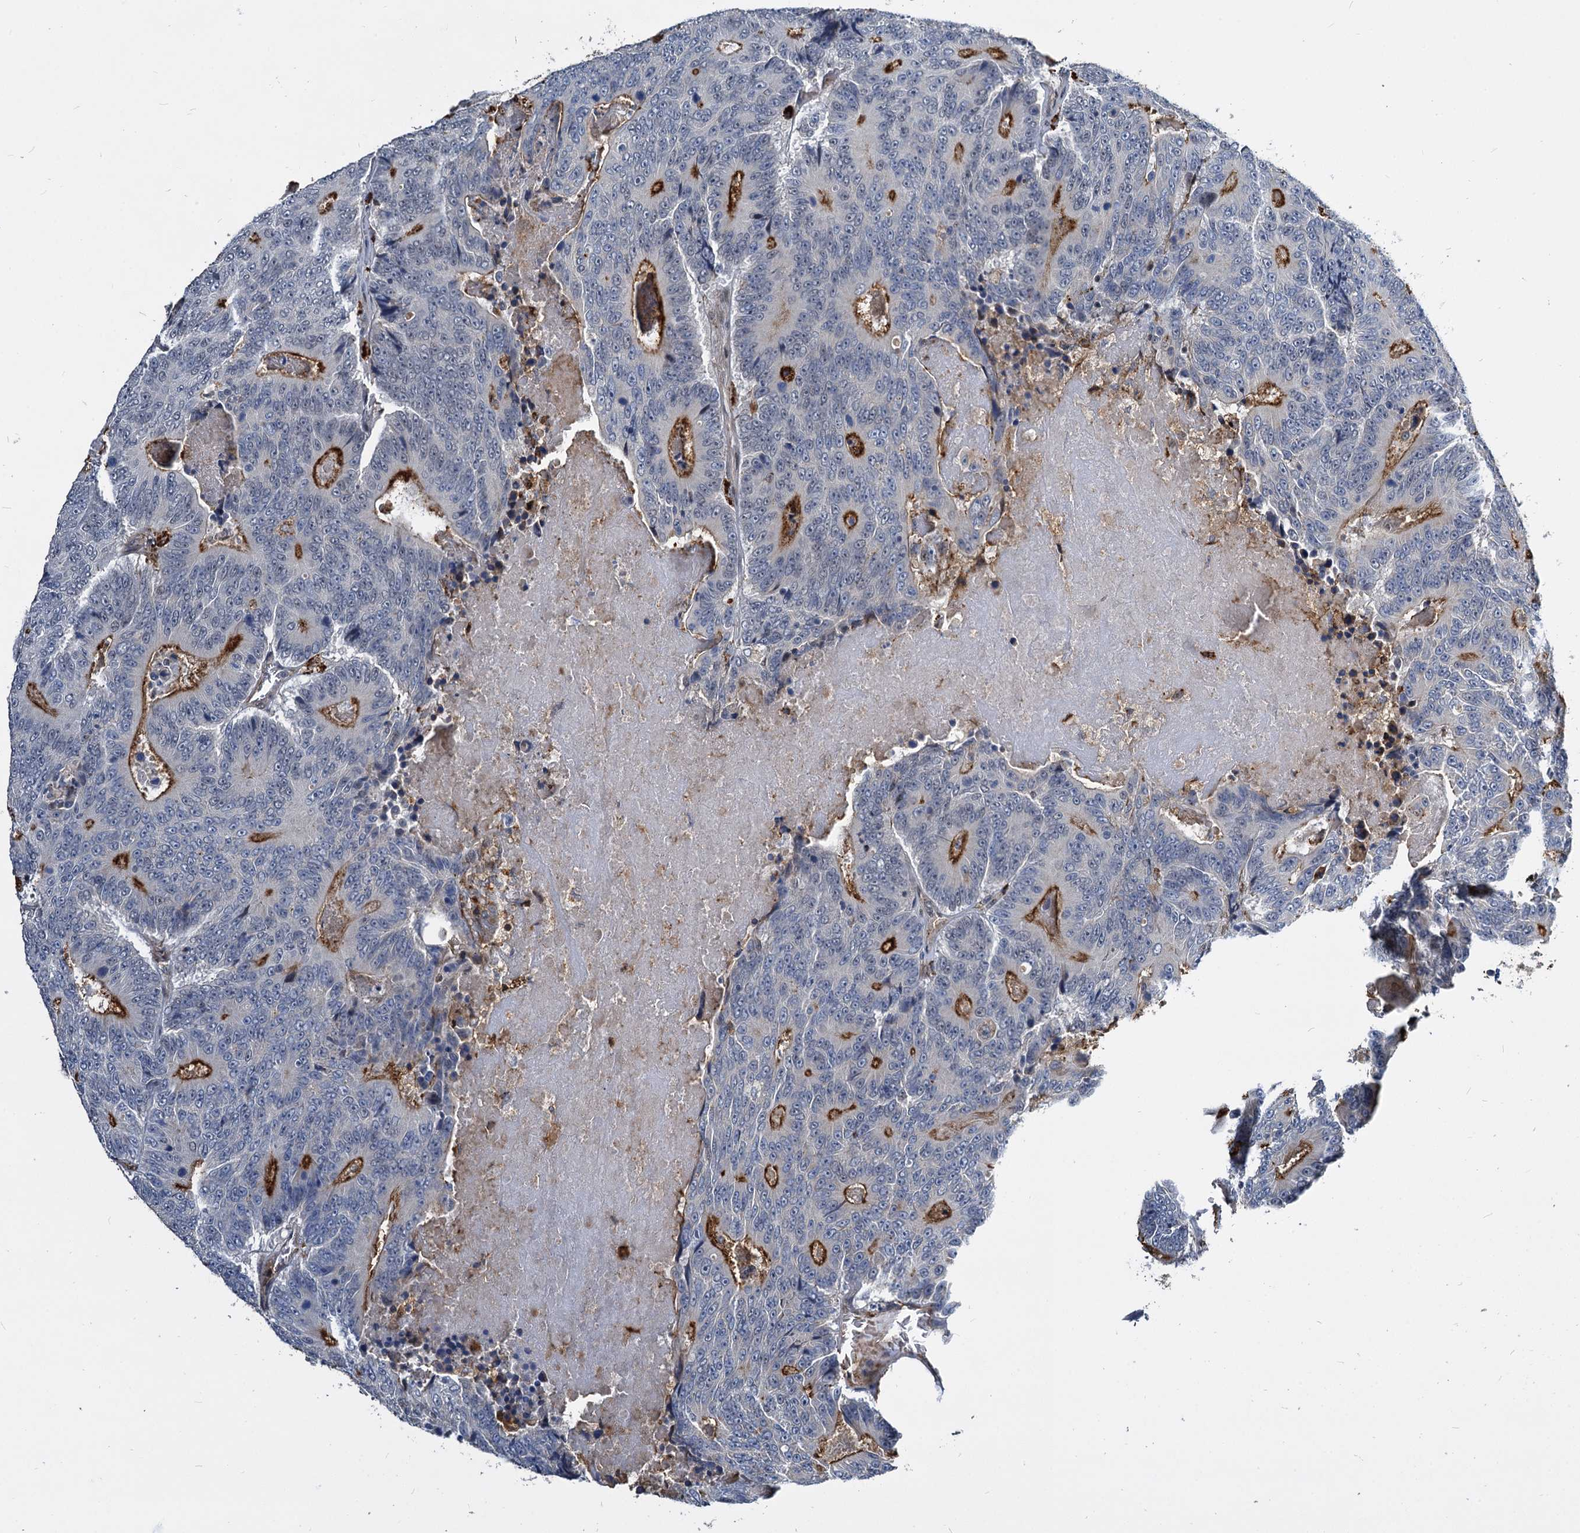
{"staining": {"intensity": "moderate", "quantity": "25%-75%", "location": "cytoplasmic/membranous"}, "tissue": "colorectal cancer", "cell_type": "Tumor cells", "image_type": "cancer", "snomed": [{"axis": "morphology", "description": "Adenocarcinoma, NOS"}, {"axis": "topography", "description": "Colon"}], "caption": "Immunohistochemical staining of human colorectal cancer reveals medium levels of moderate cytoplasmic/membranous positivity in approximately 25%-75% of tumor cells.", "gene": "ATG101", "patient": {"sex": "male", "age": 83}}